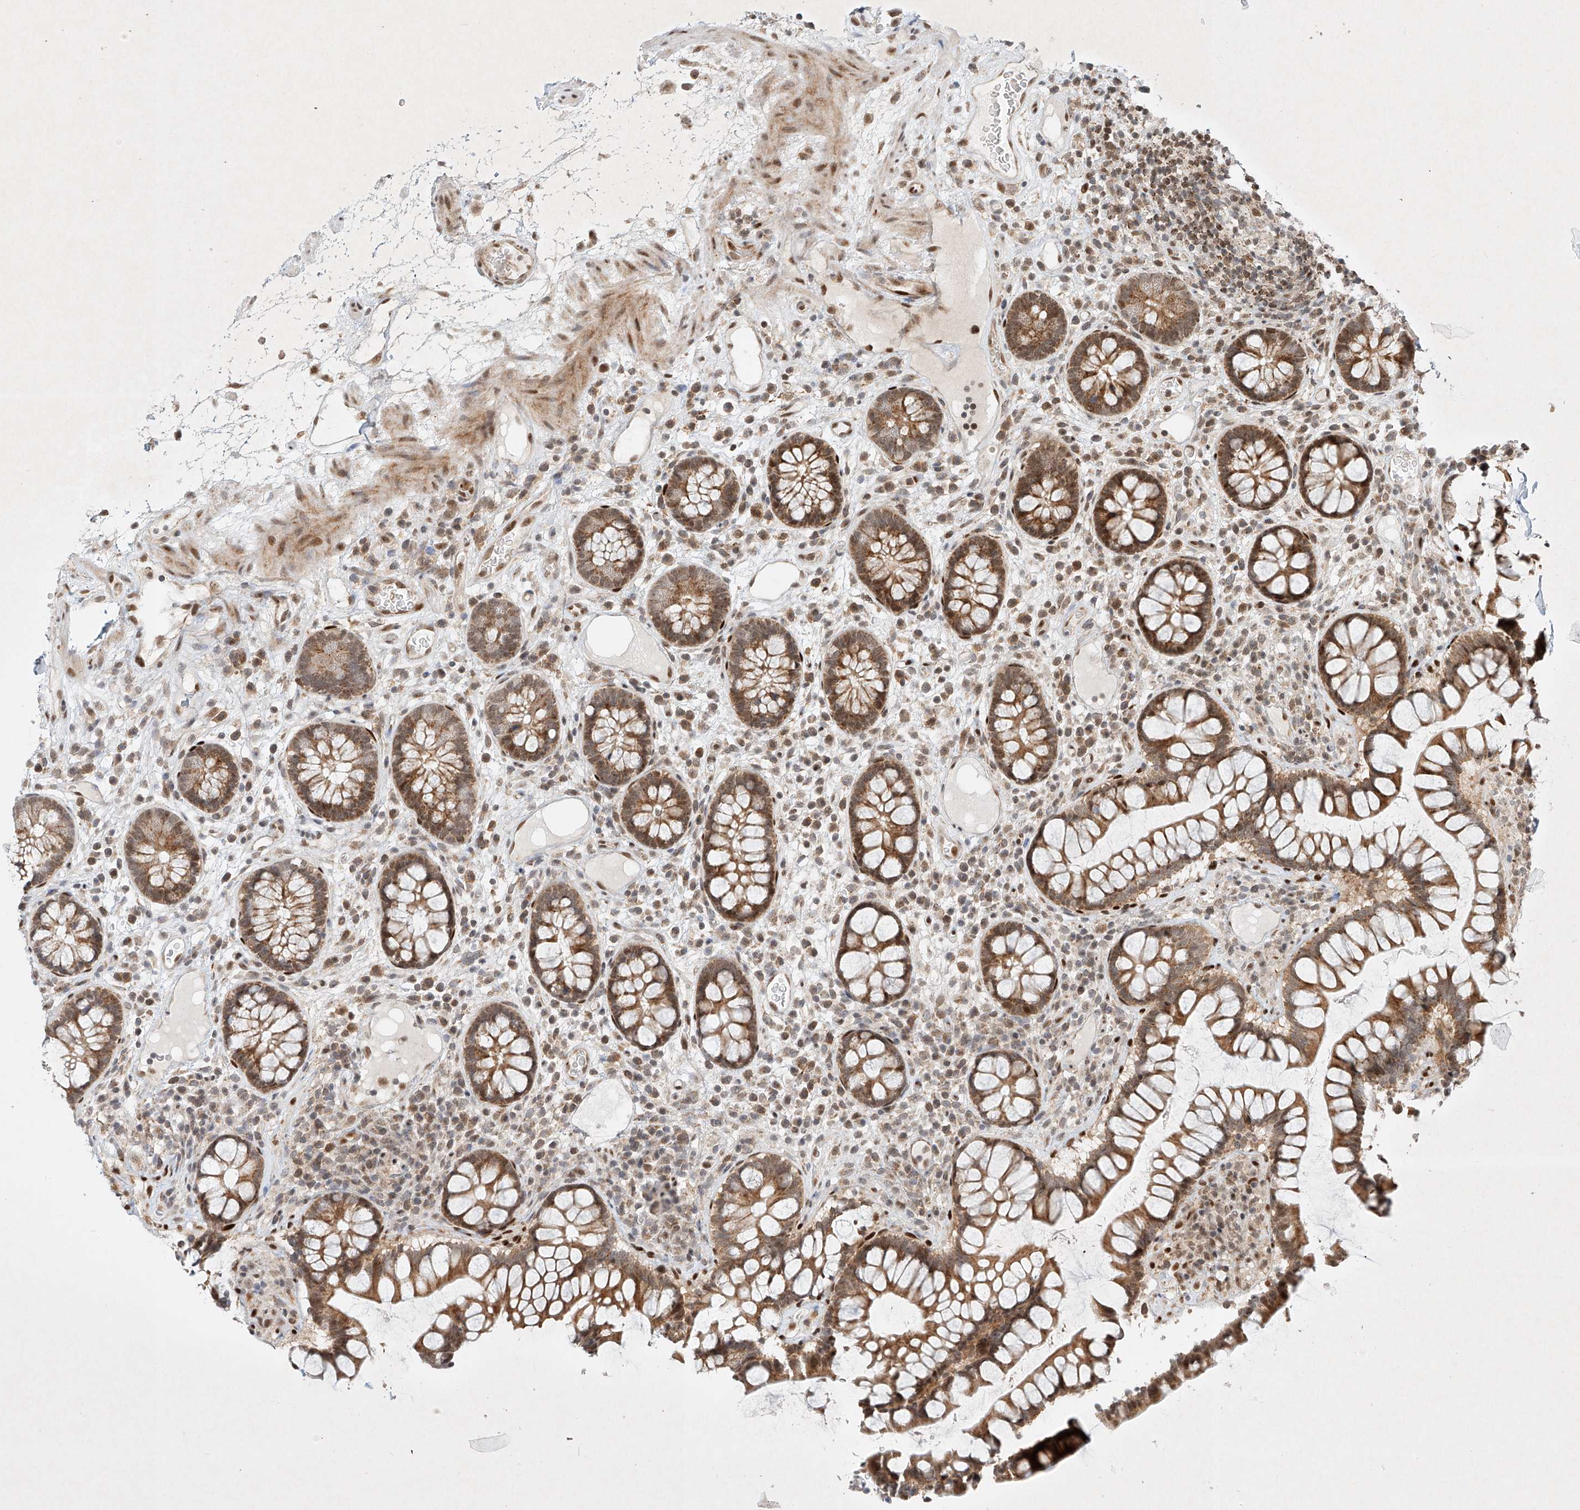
{"staining": {"intensity": "moderate", "quantity": ">75%", "location": "cytoplasmic/membranous,nuclear"}, "tissue": "colon", "cell_type": "Endothelial cells", "image_type": "normal", "snomed": [{"axis": "morphology", "description": "Normal tissue, NOS"}, {"axis": "topography", "description": "Colon"}], "caption": "Endothelial cells show moderate cytoplasmic/membranous,nuclear expression in about >75% of cells in benign colon.", "gene": "EPG5", "patient": {"sex": "female", "age": 79}}